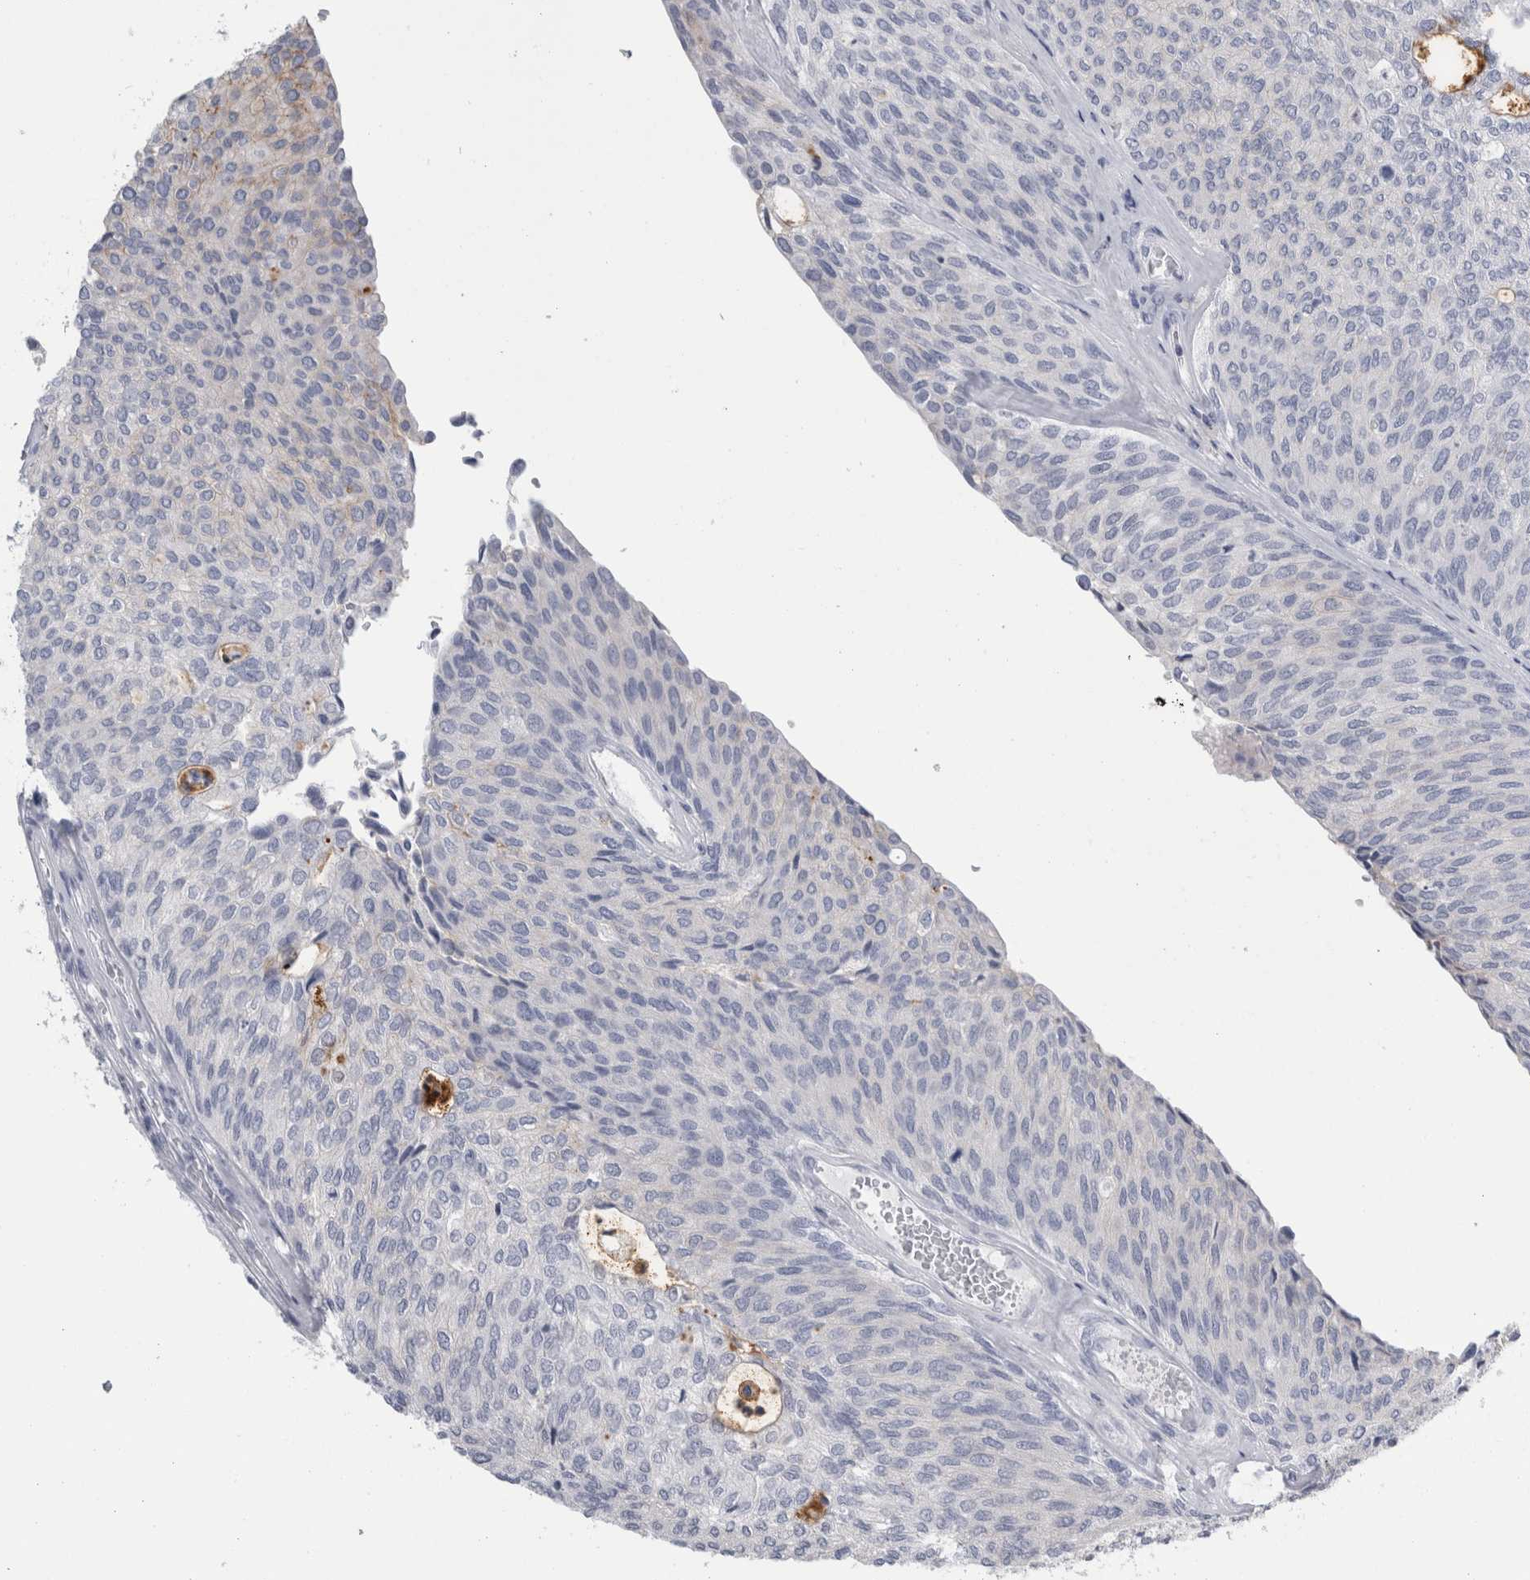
{"staining": {"intensity": "negative", "quantity": "none", "location": "none"}, "tissue": "urothelial cancer", "cell_type": "Tumor cells", "image_type": "cancer", "snomed": [{"axis": "morphology", "description": "Urothelial carcinoma, Low grade"}, {"axis": "topography", "description": "Urinary bladder"}], "caption": "DAB (3,3'-diaminobenzidine) immunohistochemical staining of human urothelial cancer displays no significant positivity in tumor cells.", "gene": "ANKFY1", "patient": {"sex": "female", "age": 79}}